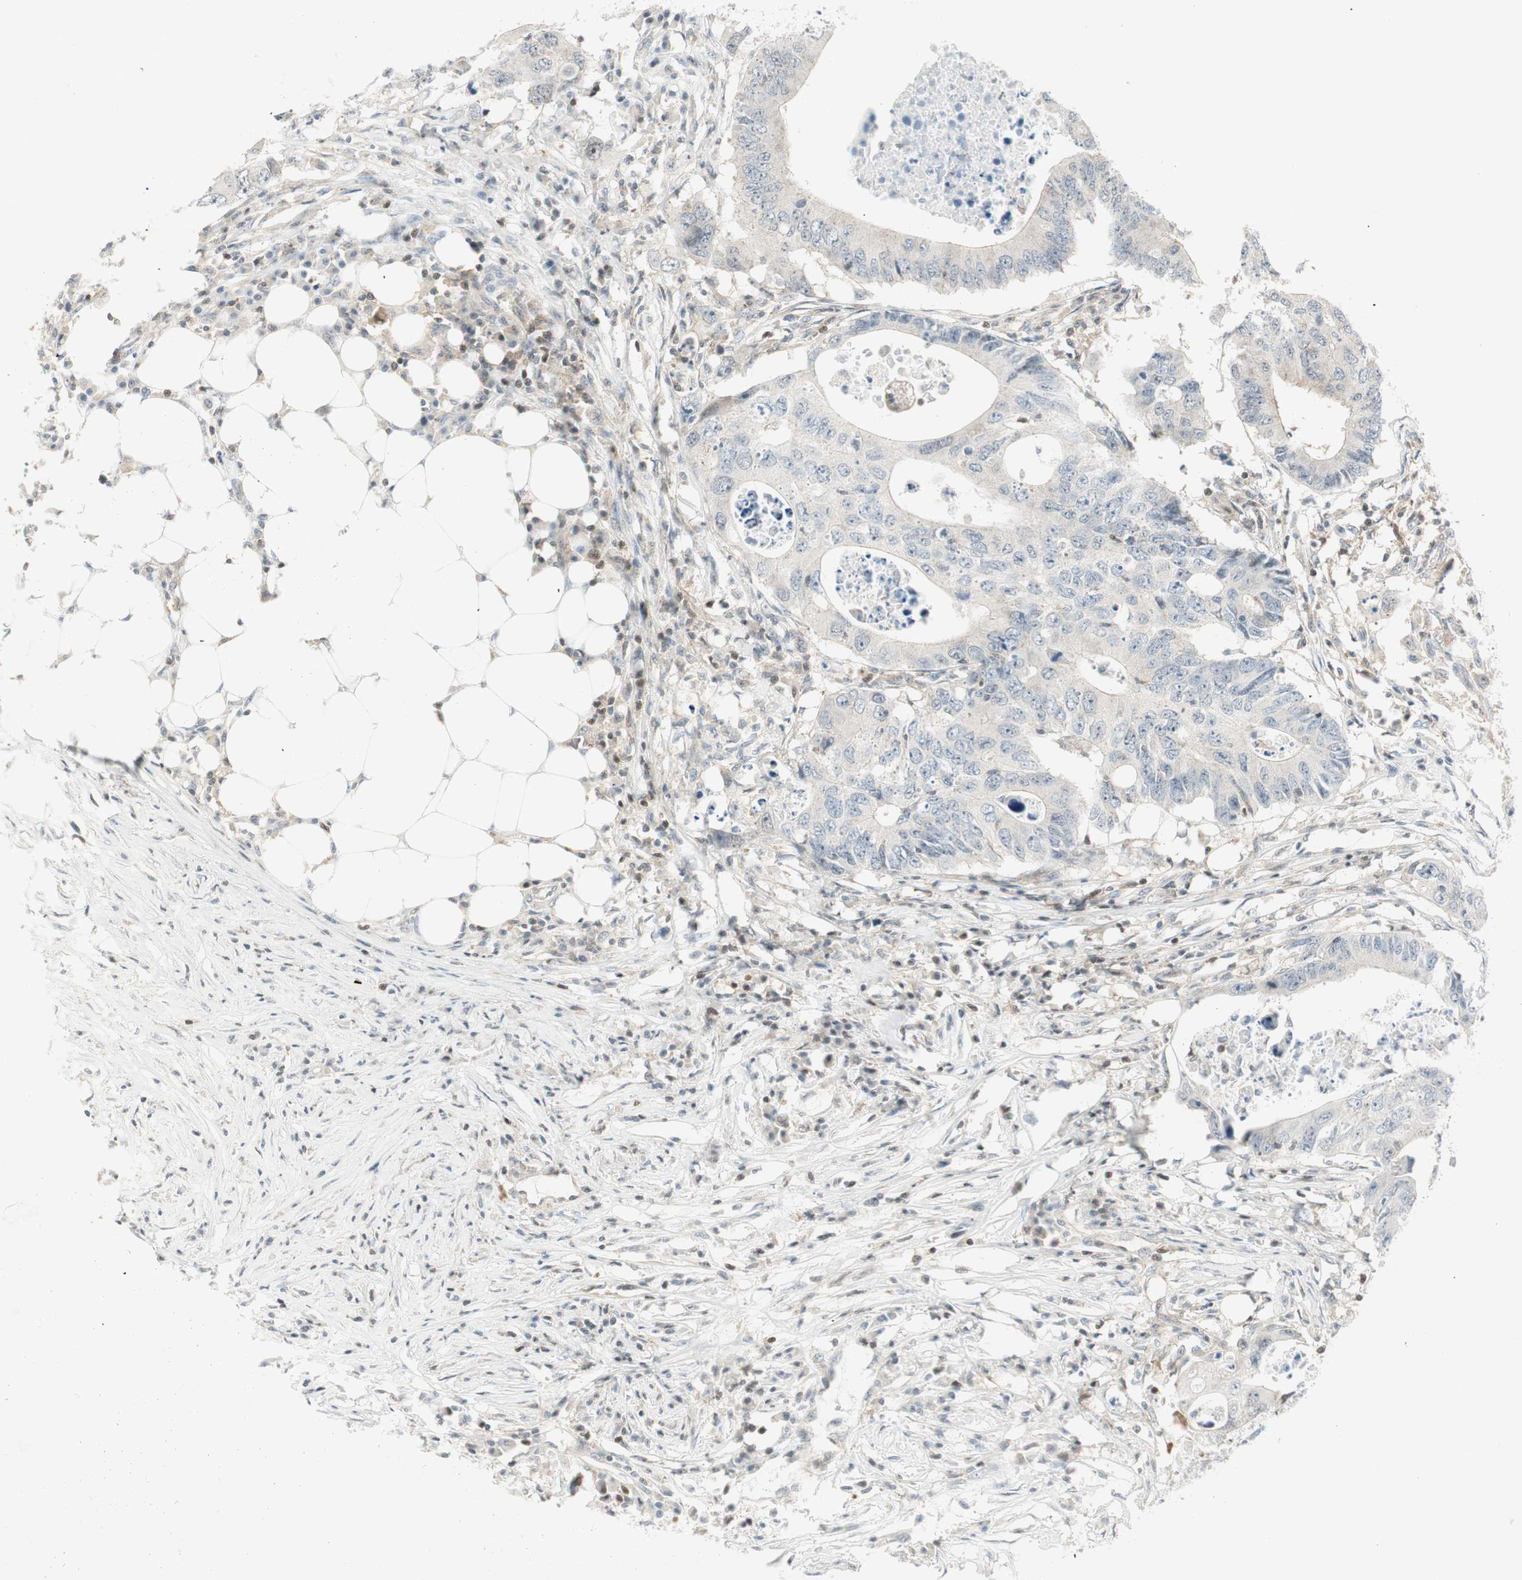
{"staining": {"intensity": "negative", "quantity": "none", "location": "none"}, "tissue": "colorectal cancer", "cell_type": "Tumor cells", "image_type": "cancer", "snomed": [{"axis": "morphology", "description": "Adenocarcinoma, NOS"}, {"axis": "topography", "description": "Colon"}], "caption": "Immunohistochemical staining of human colorectal cancer demonstrates no significant positivity in tumor cells.", "gene": "PPP1CA", "patient": {"sex": "male", "age": 71}}